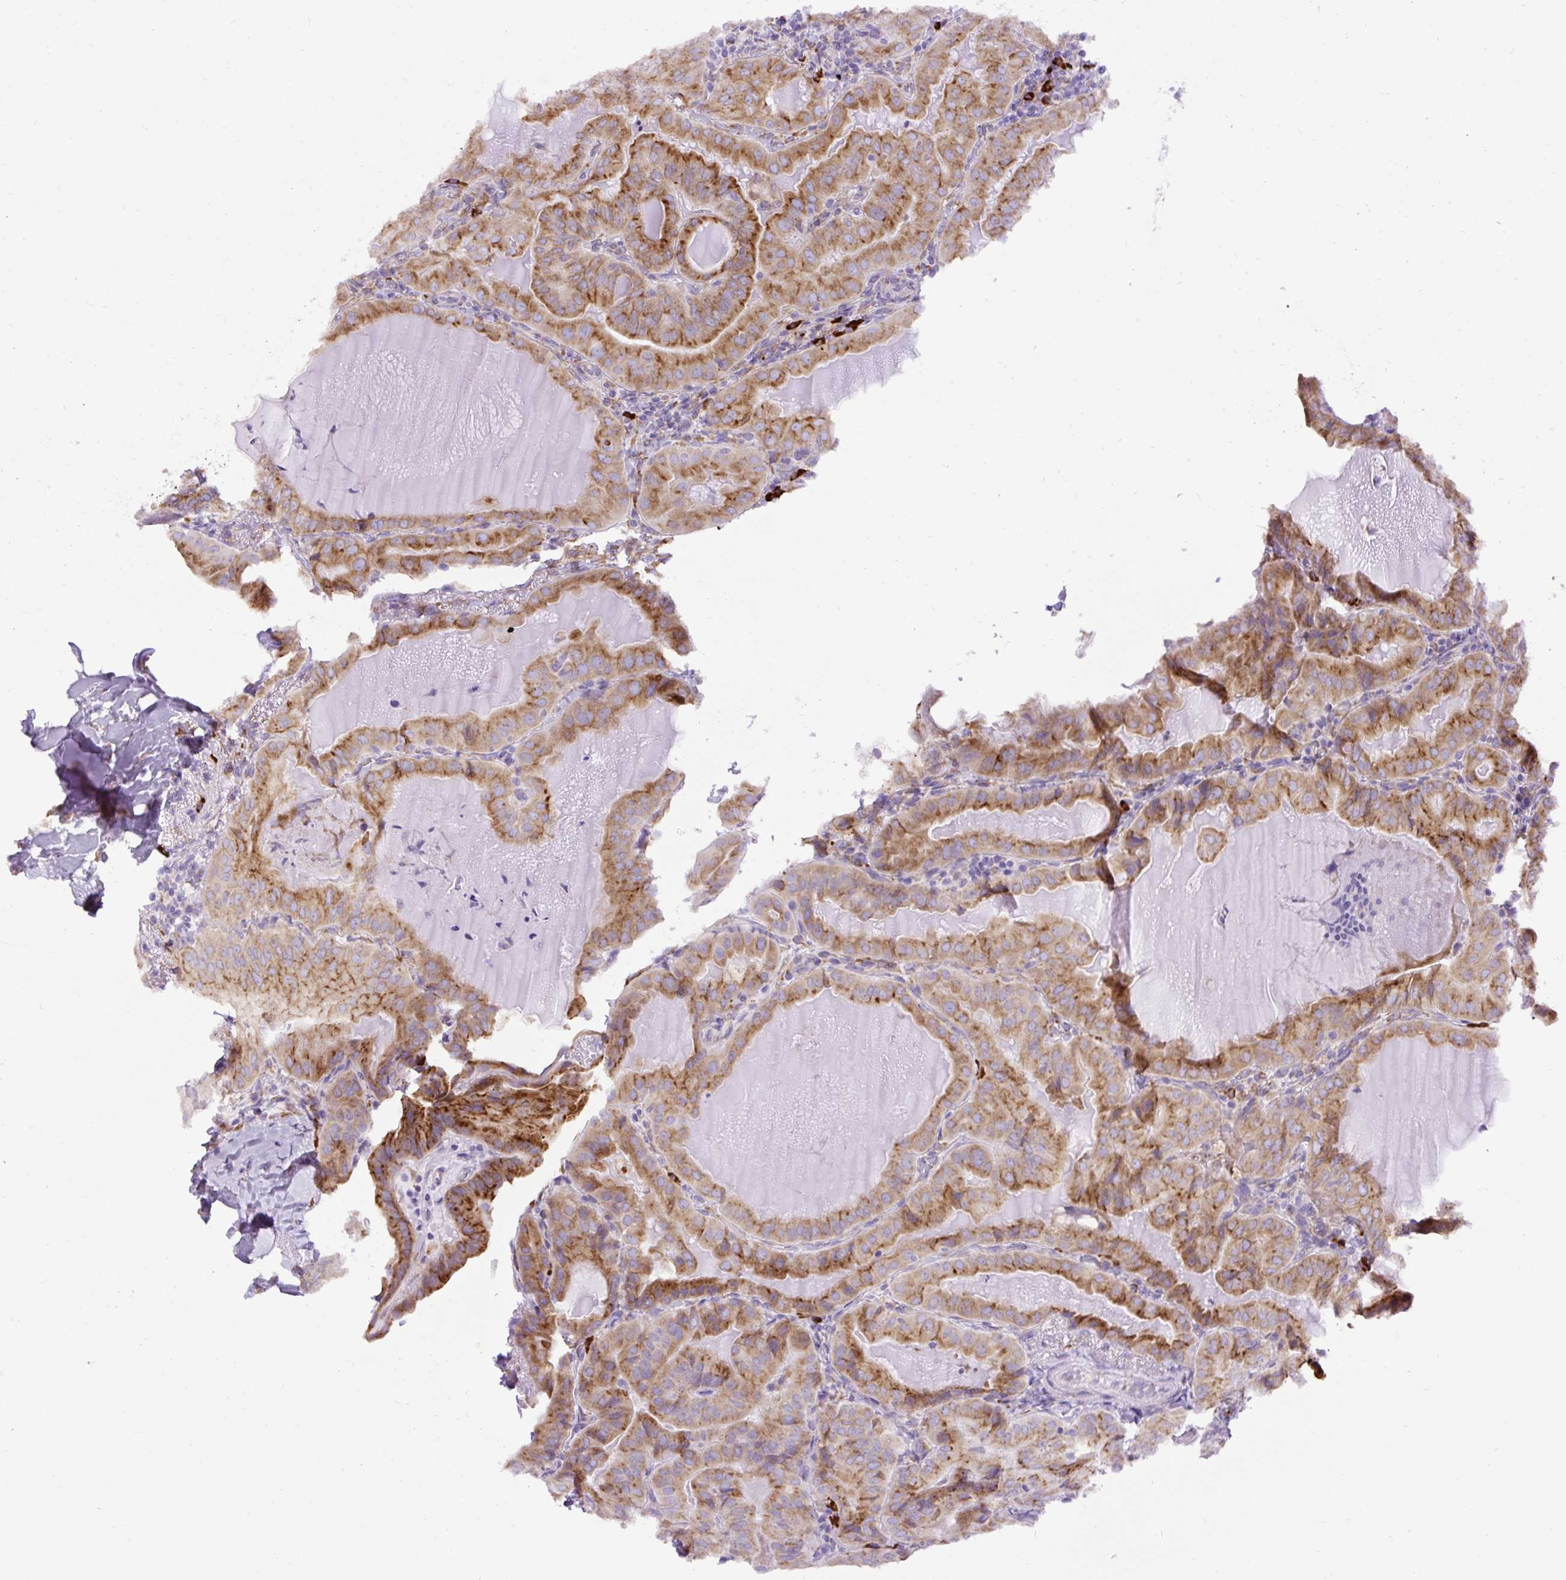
{"staining": {"intensity": "strong", "quantity": ">75%", "location": "cytoplasmic/membranous"}, "tissue": "thyroid cancer", "cell_type": "Tumor cells", "image_type": "cancer", "snomed": [{"axis": "morphology", "description": "Papillary adenocarcinoma, NOS"}, {"axis": "topography", "description": "Thyroid gland"}], "caption": "Protein expression analysis of human papillary adenocarcinoma (thyroid) reveals strong cytoplasmic/membranous expression in approximately >75% of tumor cells. The protein is shown in brown color, while the nuclei are stained blue.", "gene": "DDOST", "patient": {"sex": "female", "age": 68}}